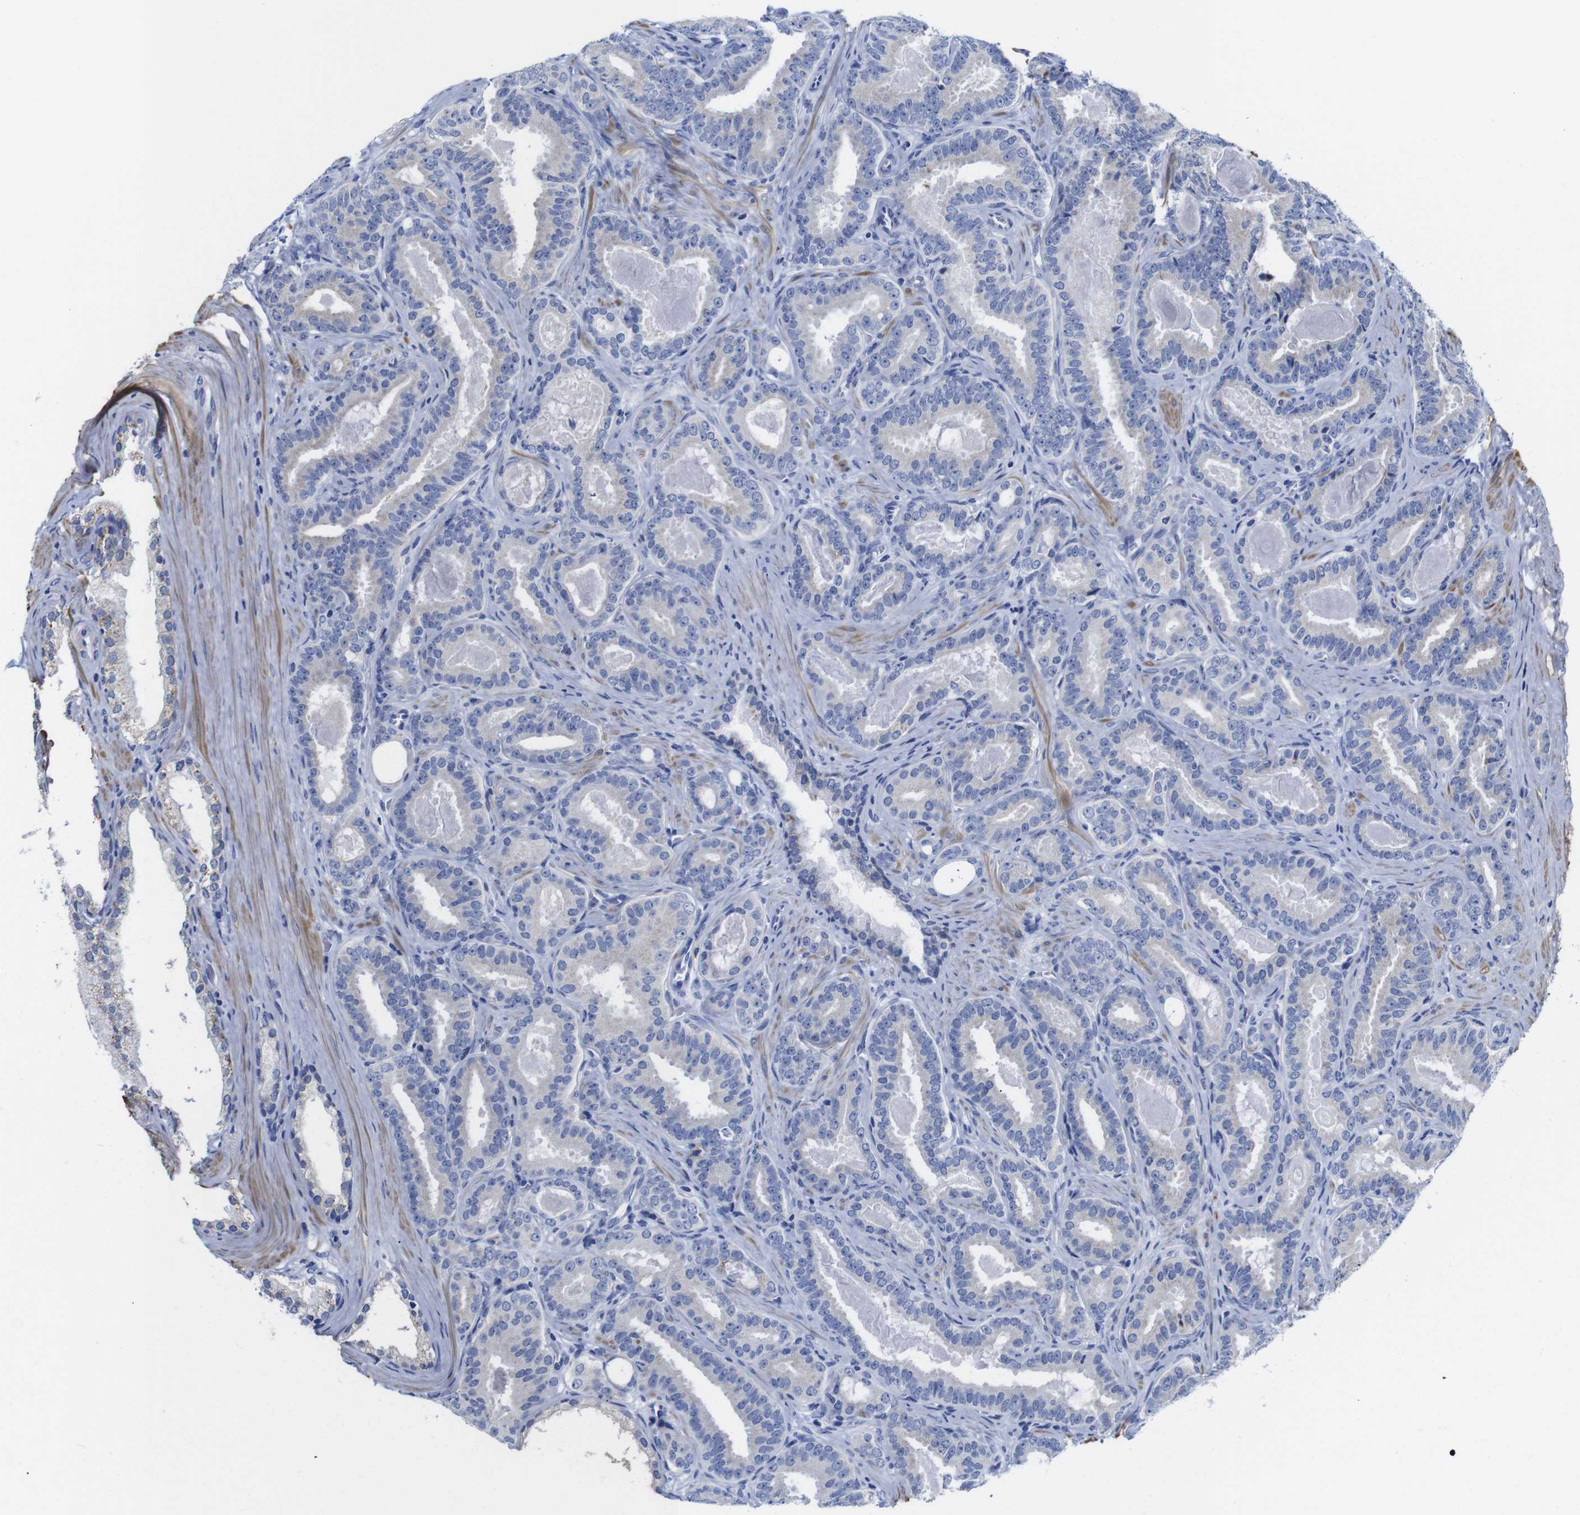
{"staining": {"intensity": "weak", "quantity": "<25%", "location": "cytoplasmic/membranous"}, "tissue": "prostate cancer", "cell_type": "Tumor cells", "image_type": "cancer", "snomed": [{"axis": "morphology", "description": "Adenocarcinoma, High grade"}, {"axis": "topography", "description": "Prostate"}], "caption": "This is a micrograph of immunohistochemistry staining of prostate cancer (adenocarcinoma (high-grade)), which shows no staining in tumor cells. (Brightfield microscopy of DAB (3,3'-diaminobenzidine) immunohistochemistry (IHC) at high magnification).", "gene": "LRRC55", "patient": {"sex": "male", "age": 60}}